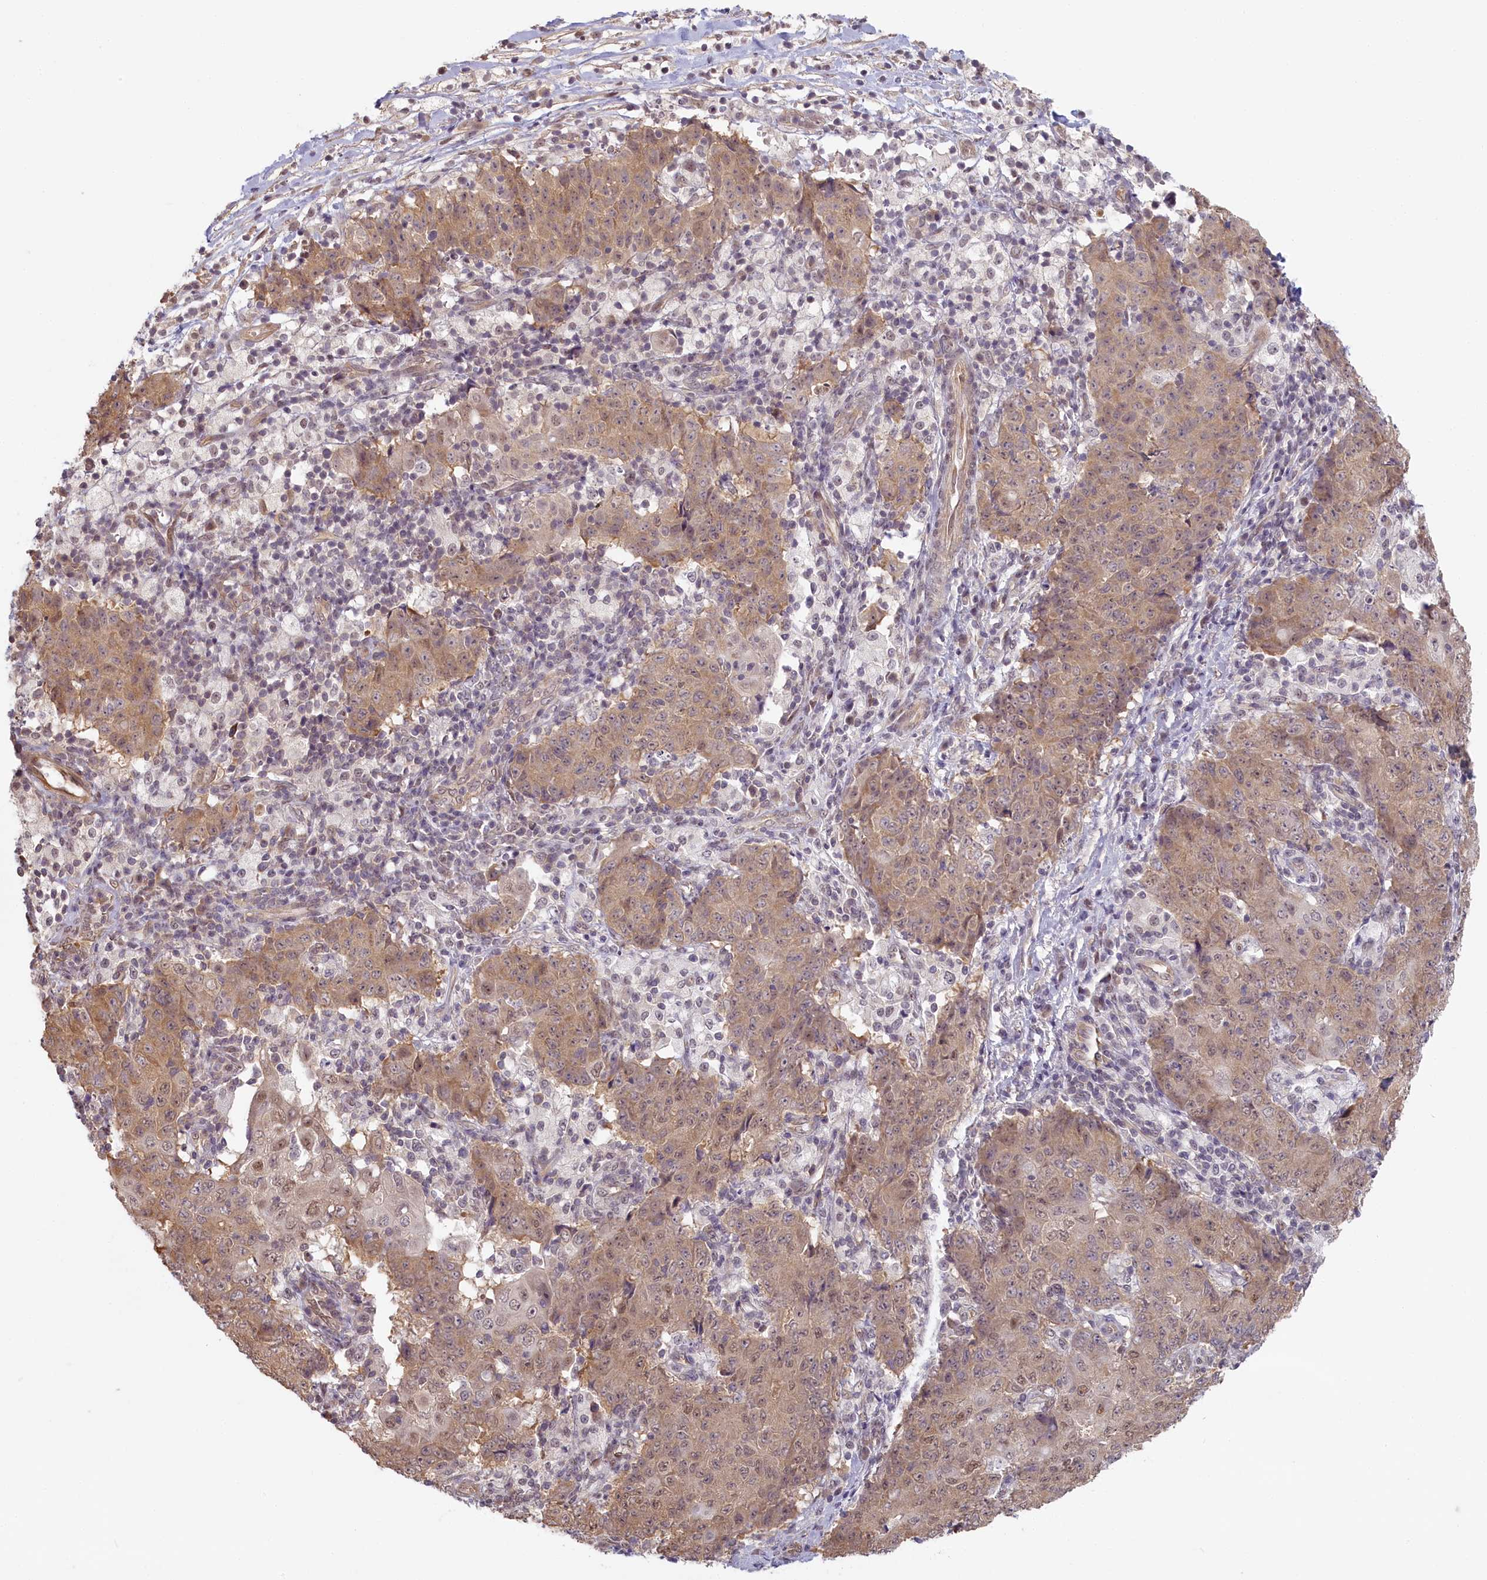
{"staining": {"intensity": "weak", "quantity": ">75%", "location": "cytoplasmic/membranous,nuclear"}, "tissue": "ovarian cancer", "cell_type": "Tumor cells", "image_type": "cancer", "snomed": [{"axis": "morphology", "description": "Carcinoma, endometroid"}, {"axis": "topography", "description": "Ovary"}], "caption": "Protein positivity by IHC reveals weak cytoplasmic/membranous and nuclear staining in about >75% of tumor cells in ovarian endometroid carcinoma.", "gene": "C19orf44", "patient": {"sex": "female", "age": 42}}